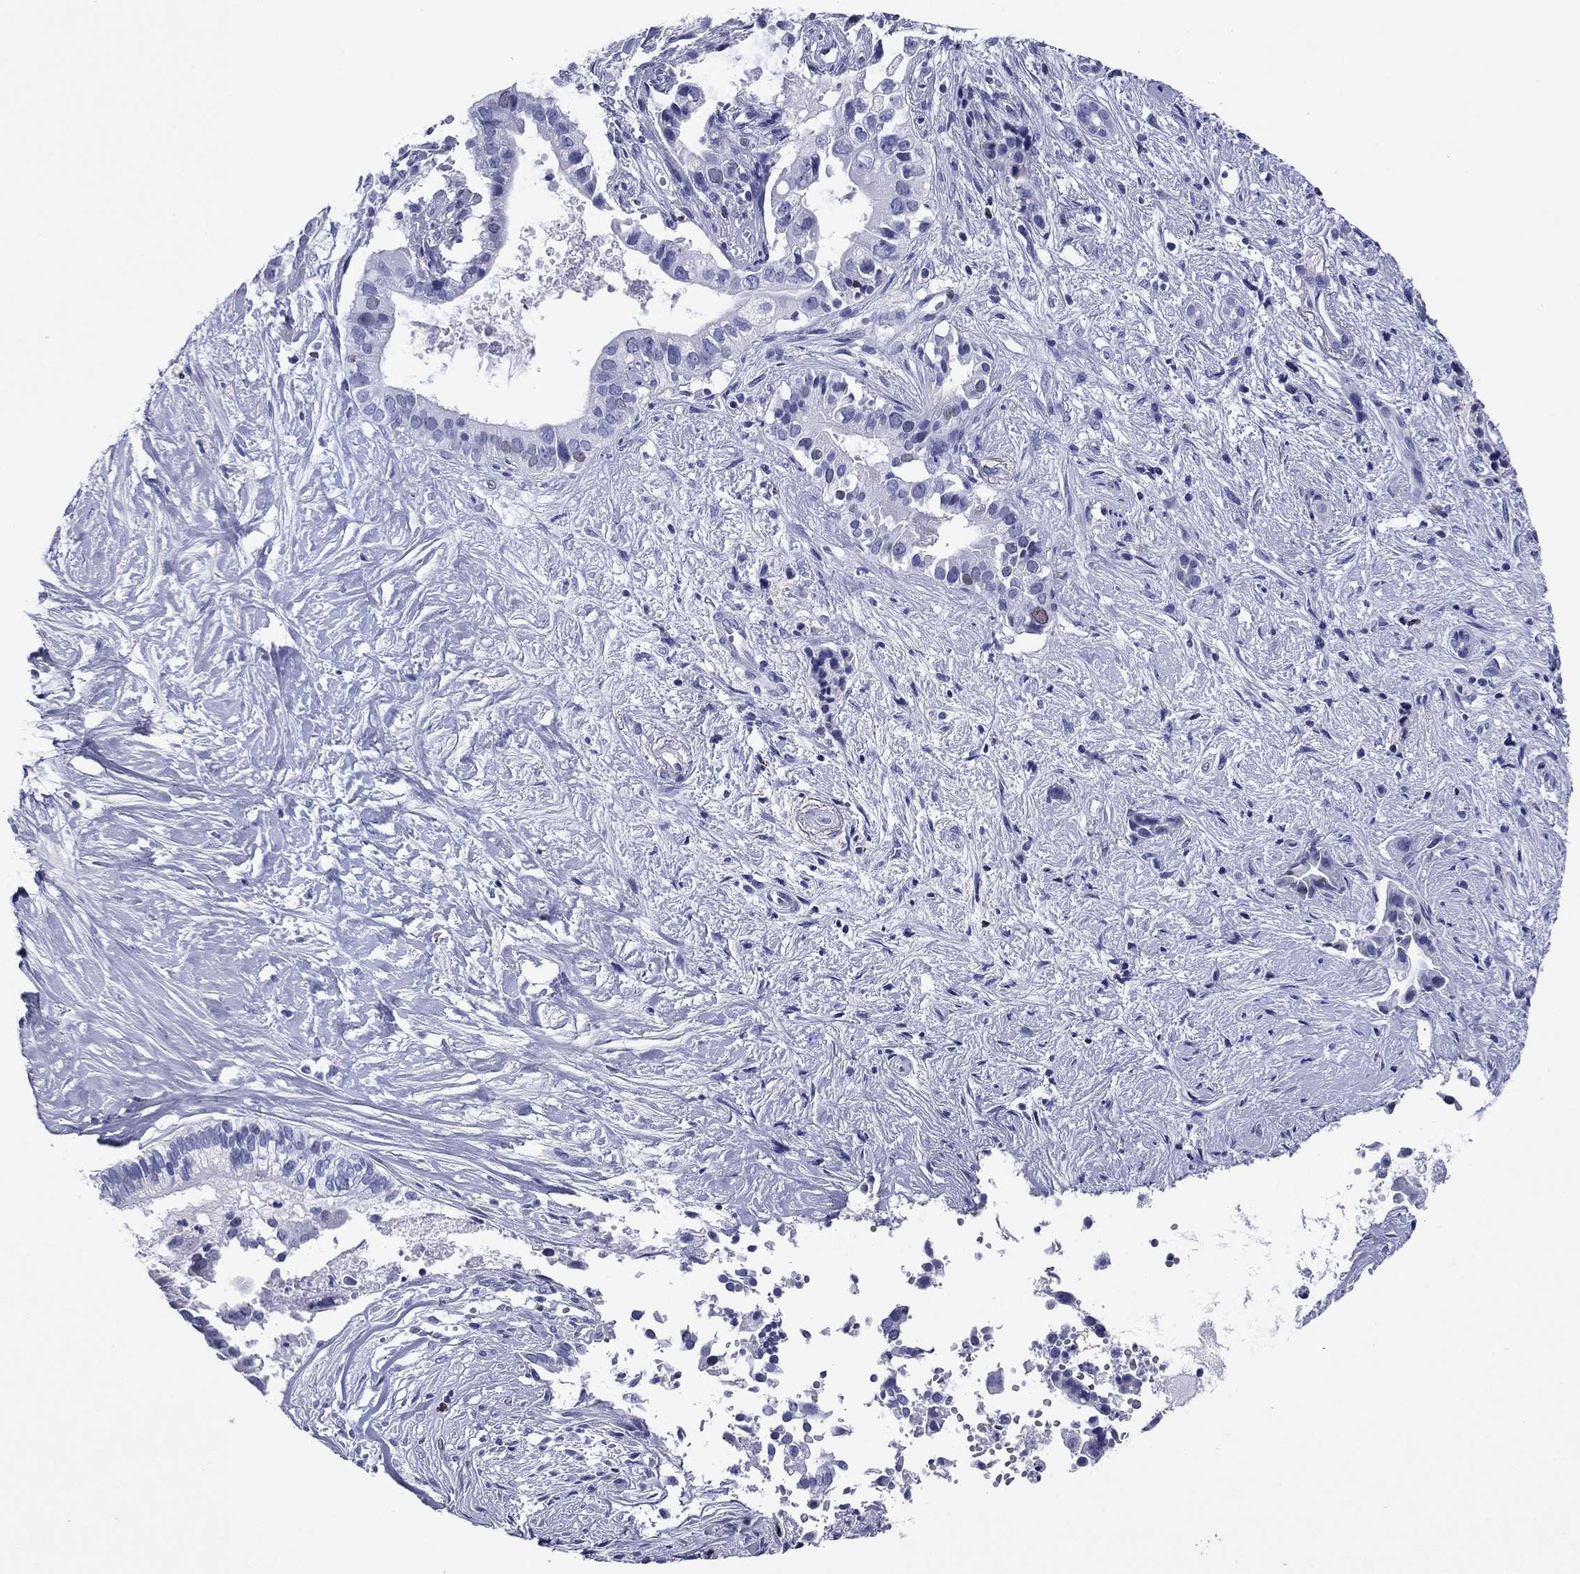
{"staining": {"intensity": "weak", "quantity": "<25%", "location": "nuclear"}, "tissue": "pancreatic cancer", "cell_type": "Tumor cells", "image_type": "cancer", "snomed": [{"axis": "morphology", "description": "Adenocarcinoma, NOS"}, {"axis": "topography", "description": "Pancreas"}], "caption": "A histopathology image of pancreatic adenocarcinoma stained for a protein demonstrates no brown staining in tumor cells. (Immunohistochemistry (ihc), brightfield microscopy, high magnification).", "gene": "GZMK", "patient": {"sex": "male", "age": 61}}